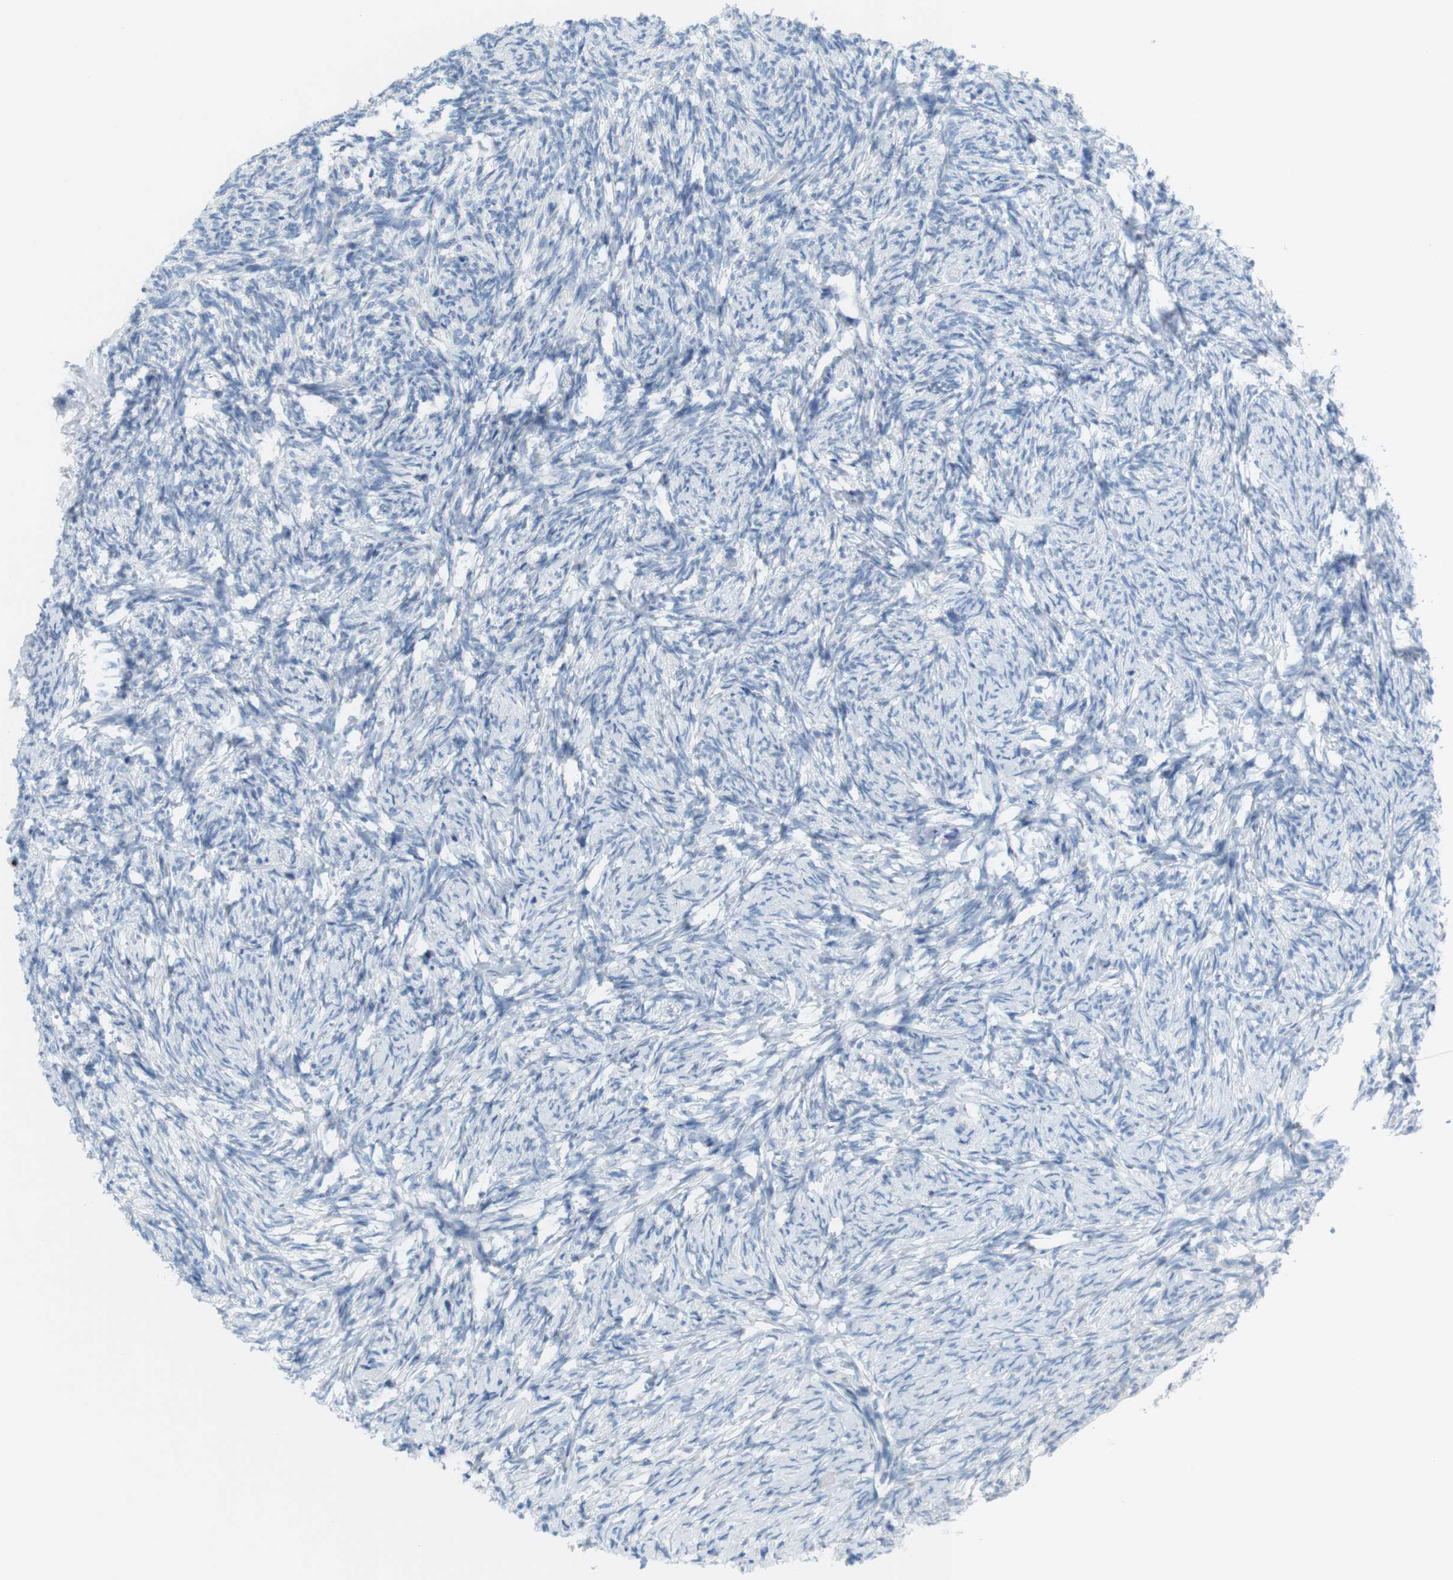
{"staining": {"intensity": "negative", "quantity": "none", "location": "none"}, "tissue": "ovary", "cell_type": "Follicle cells", "image_type": "normal", "snomed": [{"axis": "morphology", "description": "Normal tissue, NOS"}, {"axis": "topography", "description": "Ovary"}], "caption": "IHC histopathology image of benign ovary: human ovary stained with DAB (3,3'-diaminobenzidine) exhibits no significant protein expression in follicle cells. (DAB (3,3'-diaminobenzidine) IHC, high magnification).", "gene": "YIPF1", "patient": {"sex": "female", "age": 60}}